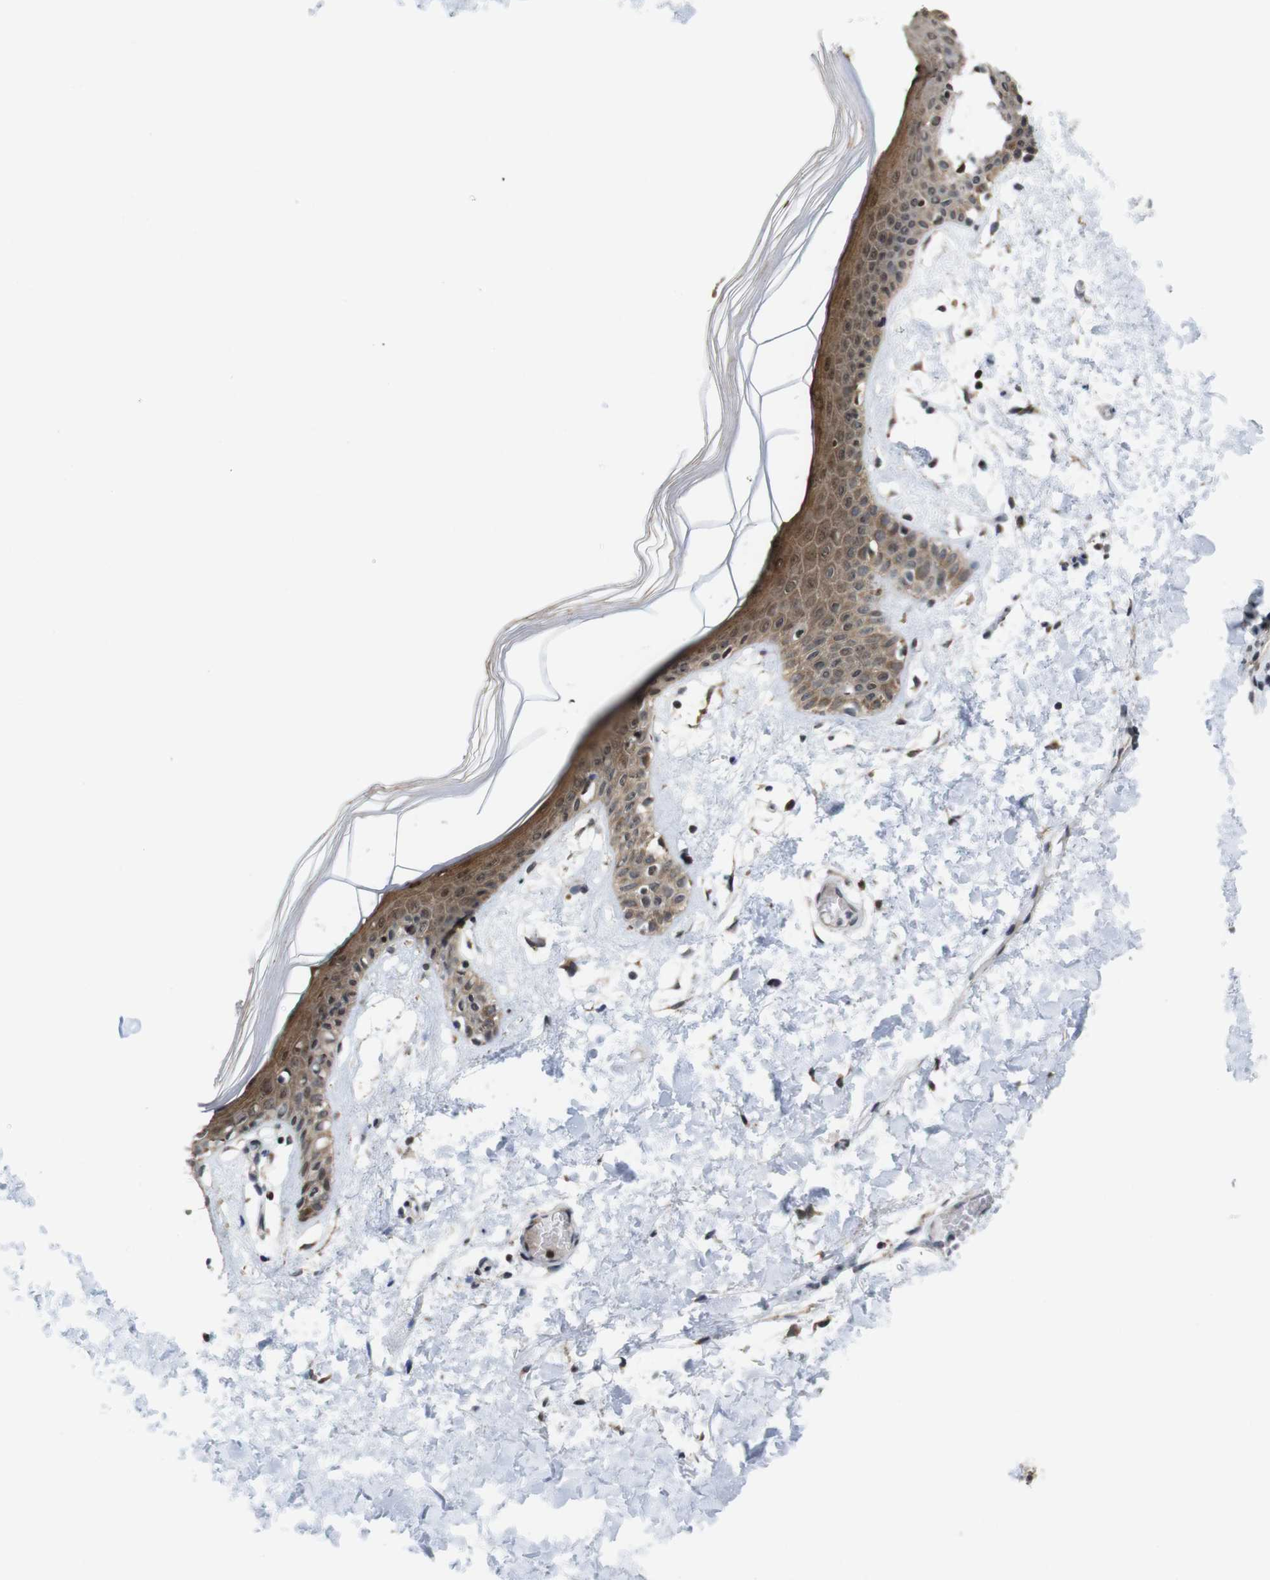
{"staining": {"intensity": "moderate", "quantity": ">75%", "location": "cytoplasmic/membranous"}, "tissue": "skin", "cell_type": "Fibroblasts", "image_type": "normal", "snomed": [{"axis": "morphology", "description": "Normal tissue, NOS"}, {"axis": "topography", "description": "Skin"}], "caption": "Skin stained for a protein (brown) displays moderate cytoplasmic/membranous positive expression in approximately >75% of fibroblasts.", "gene": "PNMA8A", "patient": {"sex": "male", "age": 53}}